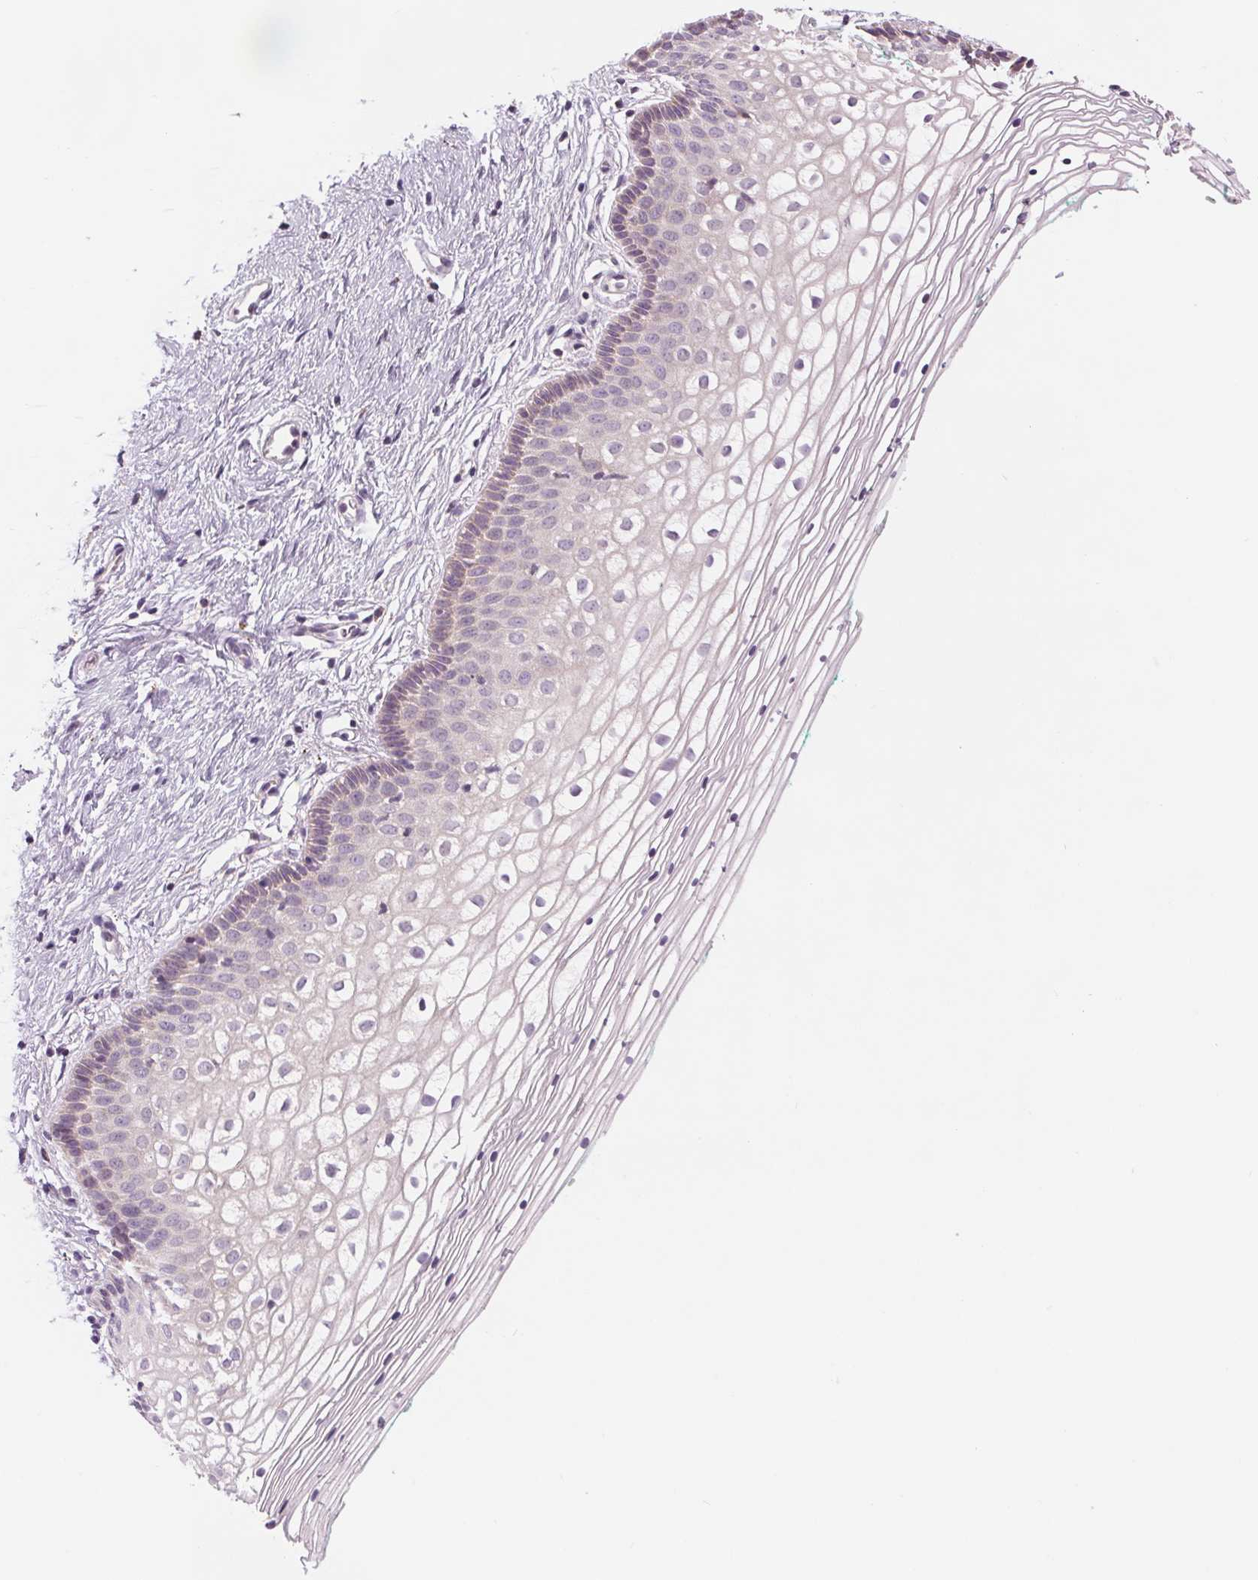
{"staining": {"intensity": "negative", "quantity": "none", "location": "none"}, "tissue": "vagina", "cell_type": "Squamous epithelial cells", "image_type": "normal", "snomed": [{"axis": "morphology", "description": "Normal tissue, NOS"}, {"axis": "topography", "description": "Vagina"}], "caption": "Squamous epithelial cells show no significant positivity in normal vagina. (DAB IHC with hematoxylin counter stain).", "gene": "SAMD5", "patient": {"sex": "female", "age": 36}}